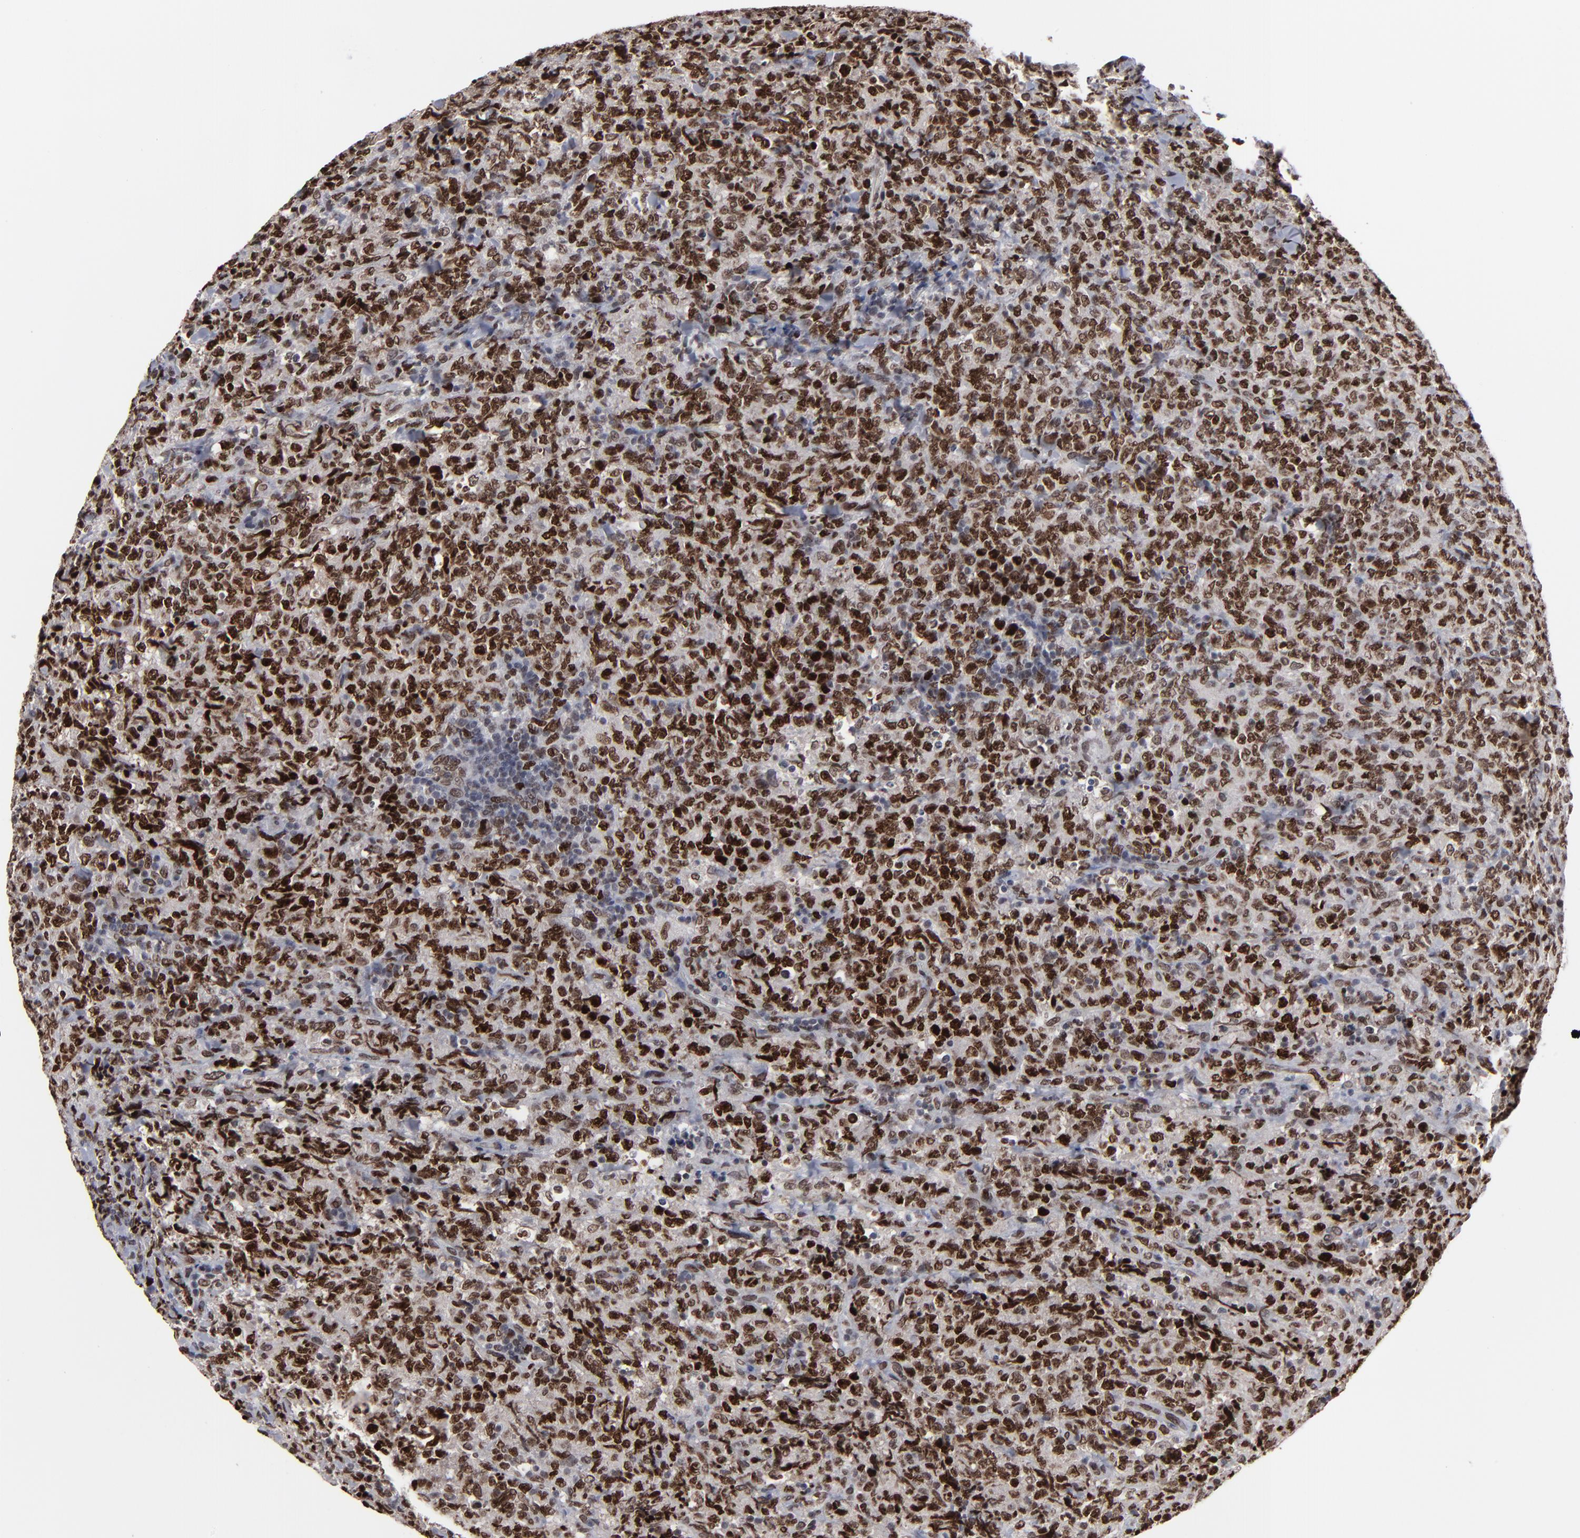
{"staining": {"intensity": "strong", "quantity": ">75%", "location": "nuclear"}, "tissue": "lymphoma", "cell_type": "Tumor cells", "image_type": "cancer", "snomed": [{"axis": "morphology", "description": "Malignant lymphoma, non-Hodgkin's type, High grade"}, {"axis": "topography", "description": "Tonsil"}], "caption": "Immunohistochemistry (IHC) staining of lymphoma, which displays high levels of strong nuclear positivity in approximately >75% of tumor cells indicating strong nuclear protein expression. The staining was performed using DAB (3,3'-diaminobenzidine) (brown) for protein detection and nuclei were counterstained in hematoxylin (blue).", "gene": "BAZ1A", "patient": {"sex": "female", "age": 36}}